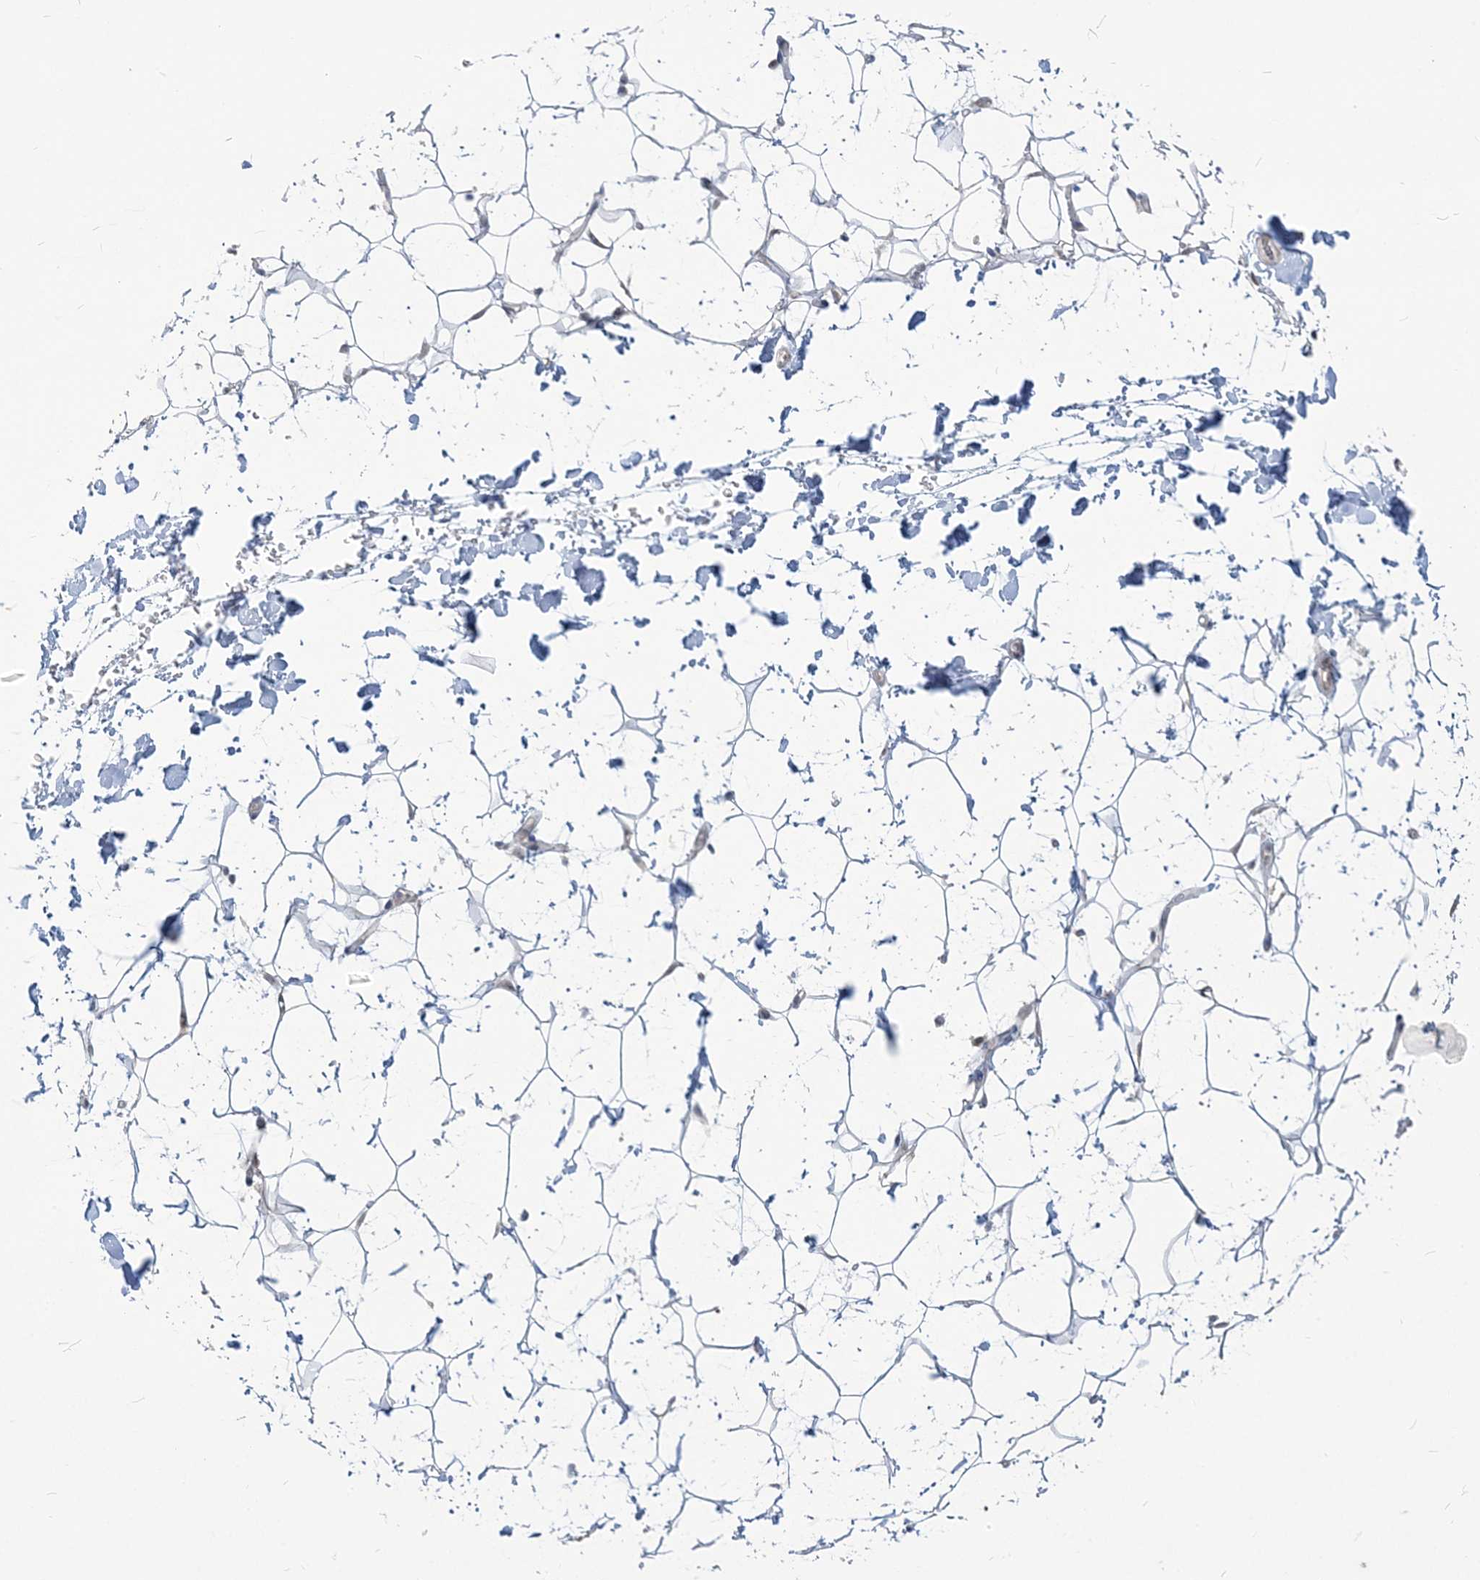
{"staining": {"intensity": "negative", "quantity": "none", "location": "none"}, "tissue": "adipose tissue", "cell_type": "Adipocytes", "image_type": "normal", "snomed": [{"axis": "morphology", "description": "Normal tissue, NOS"}, {"axis": "topography", "description": "Breast"}], "caption": "Protein analysis of benign adipose tissue reveals no significant positivity in adipocytes.", "gene": "SDAD1", "patient": {"sex": "female", "age": 26}}